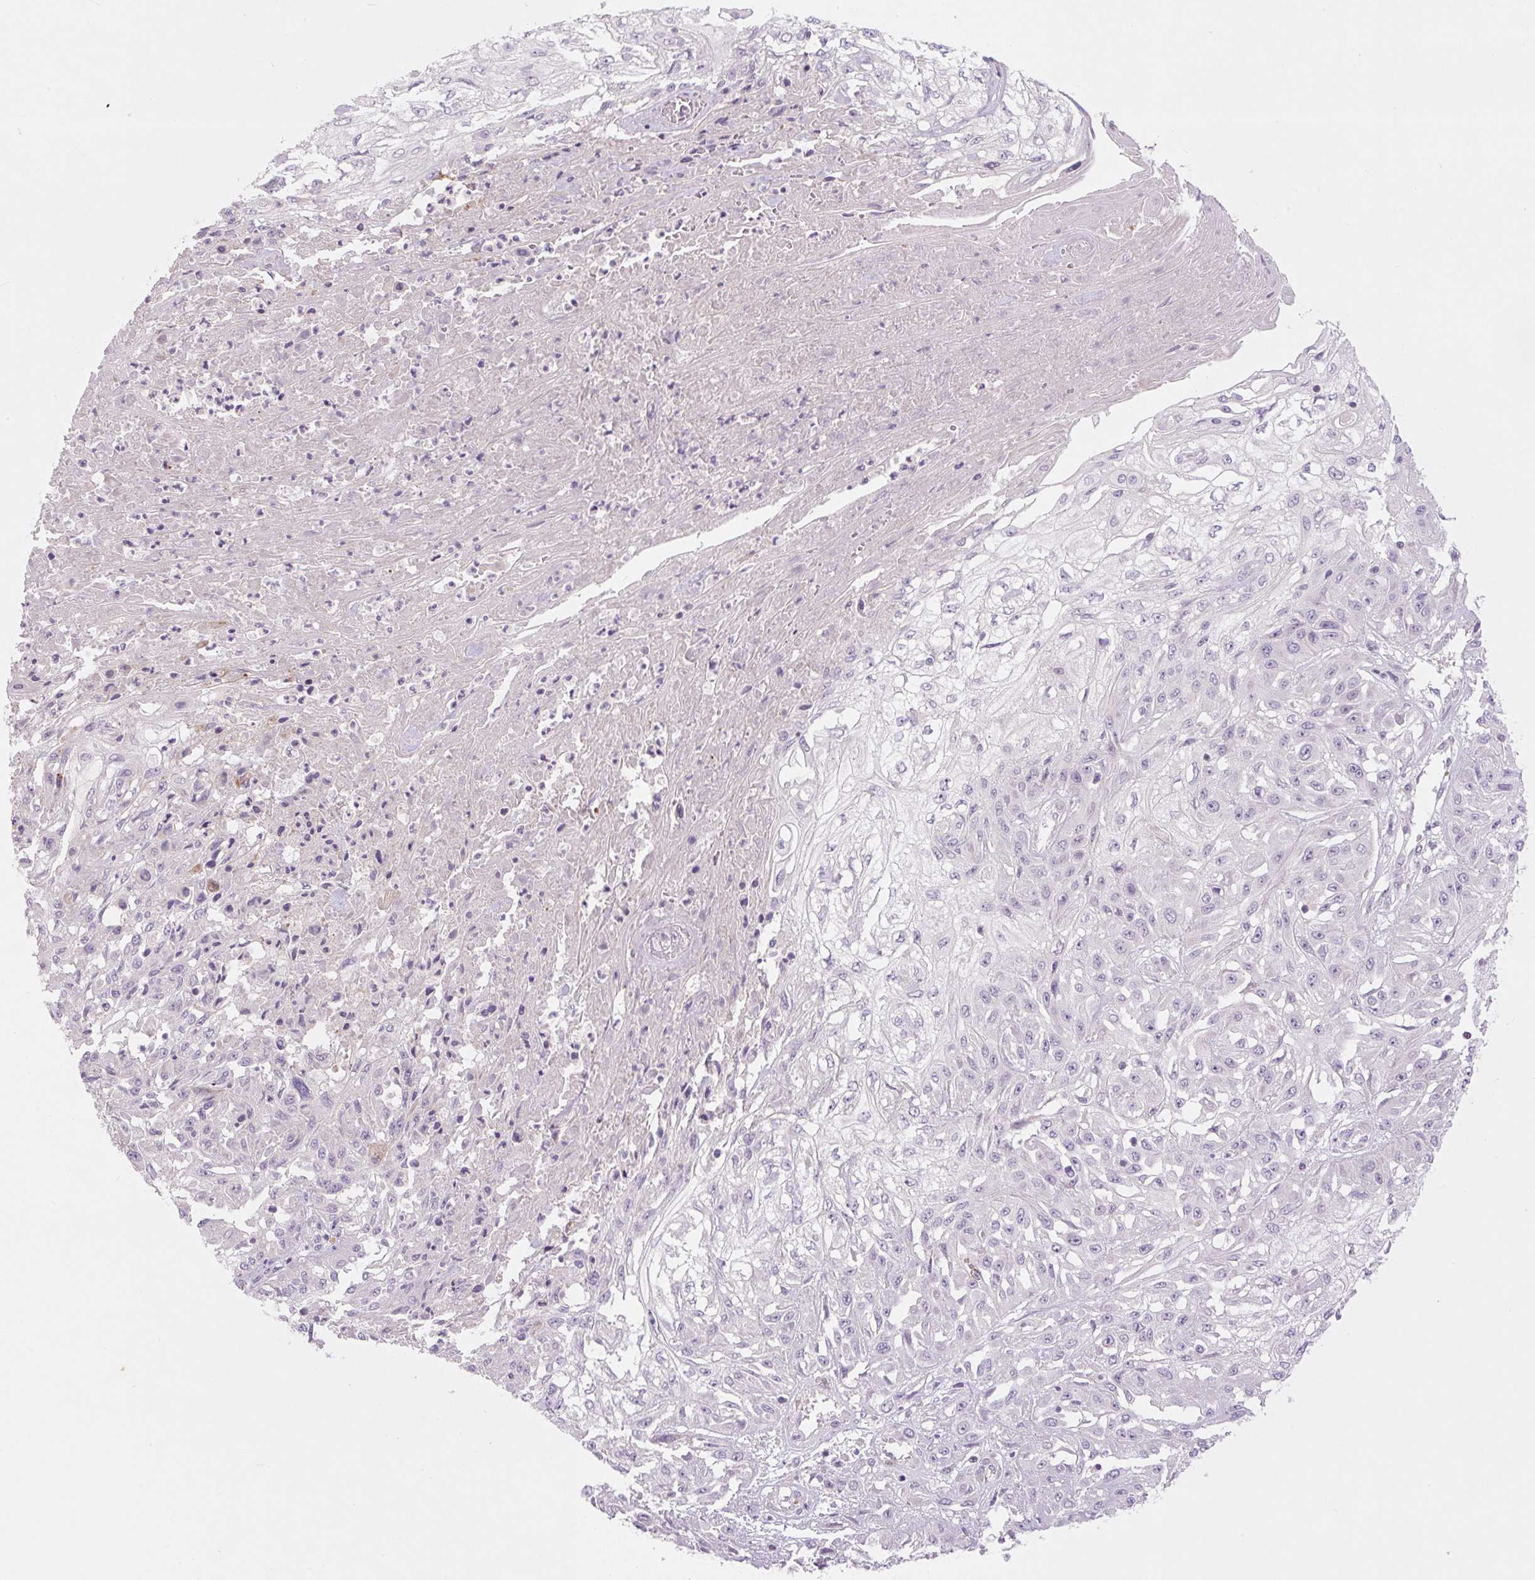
{"staining": {"intensity": "negative", "quantity": "none", "location": "none"}, "tissue": "skin cancer", "cell_type": "Tumor cells", "image_type": "cancer", "snomed": [{"axis": "morphology", "description": "Squamous cell carcinoma, NOS"}, {"axis": "morphology", "description": "Squamous cell carcinoma, metastatic, NOS"}, {"axis": "topography", "description": "Skin"}, {"axis": "topography", "description": "Lymph node"}], "caption": "Squamous cell carcinoma (skin) was stained to show a protein in brown. There is no significant expression in tumor cells.", "gene": "TMEM100", "patient": {"sex": "male", "age": 75}}